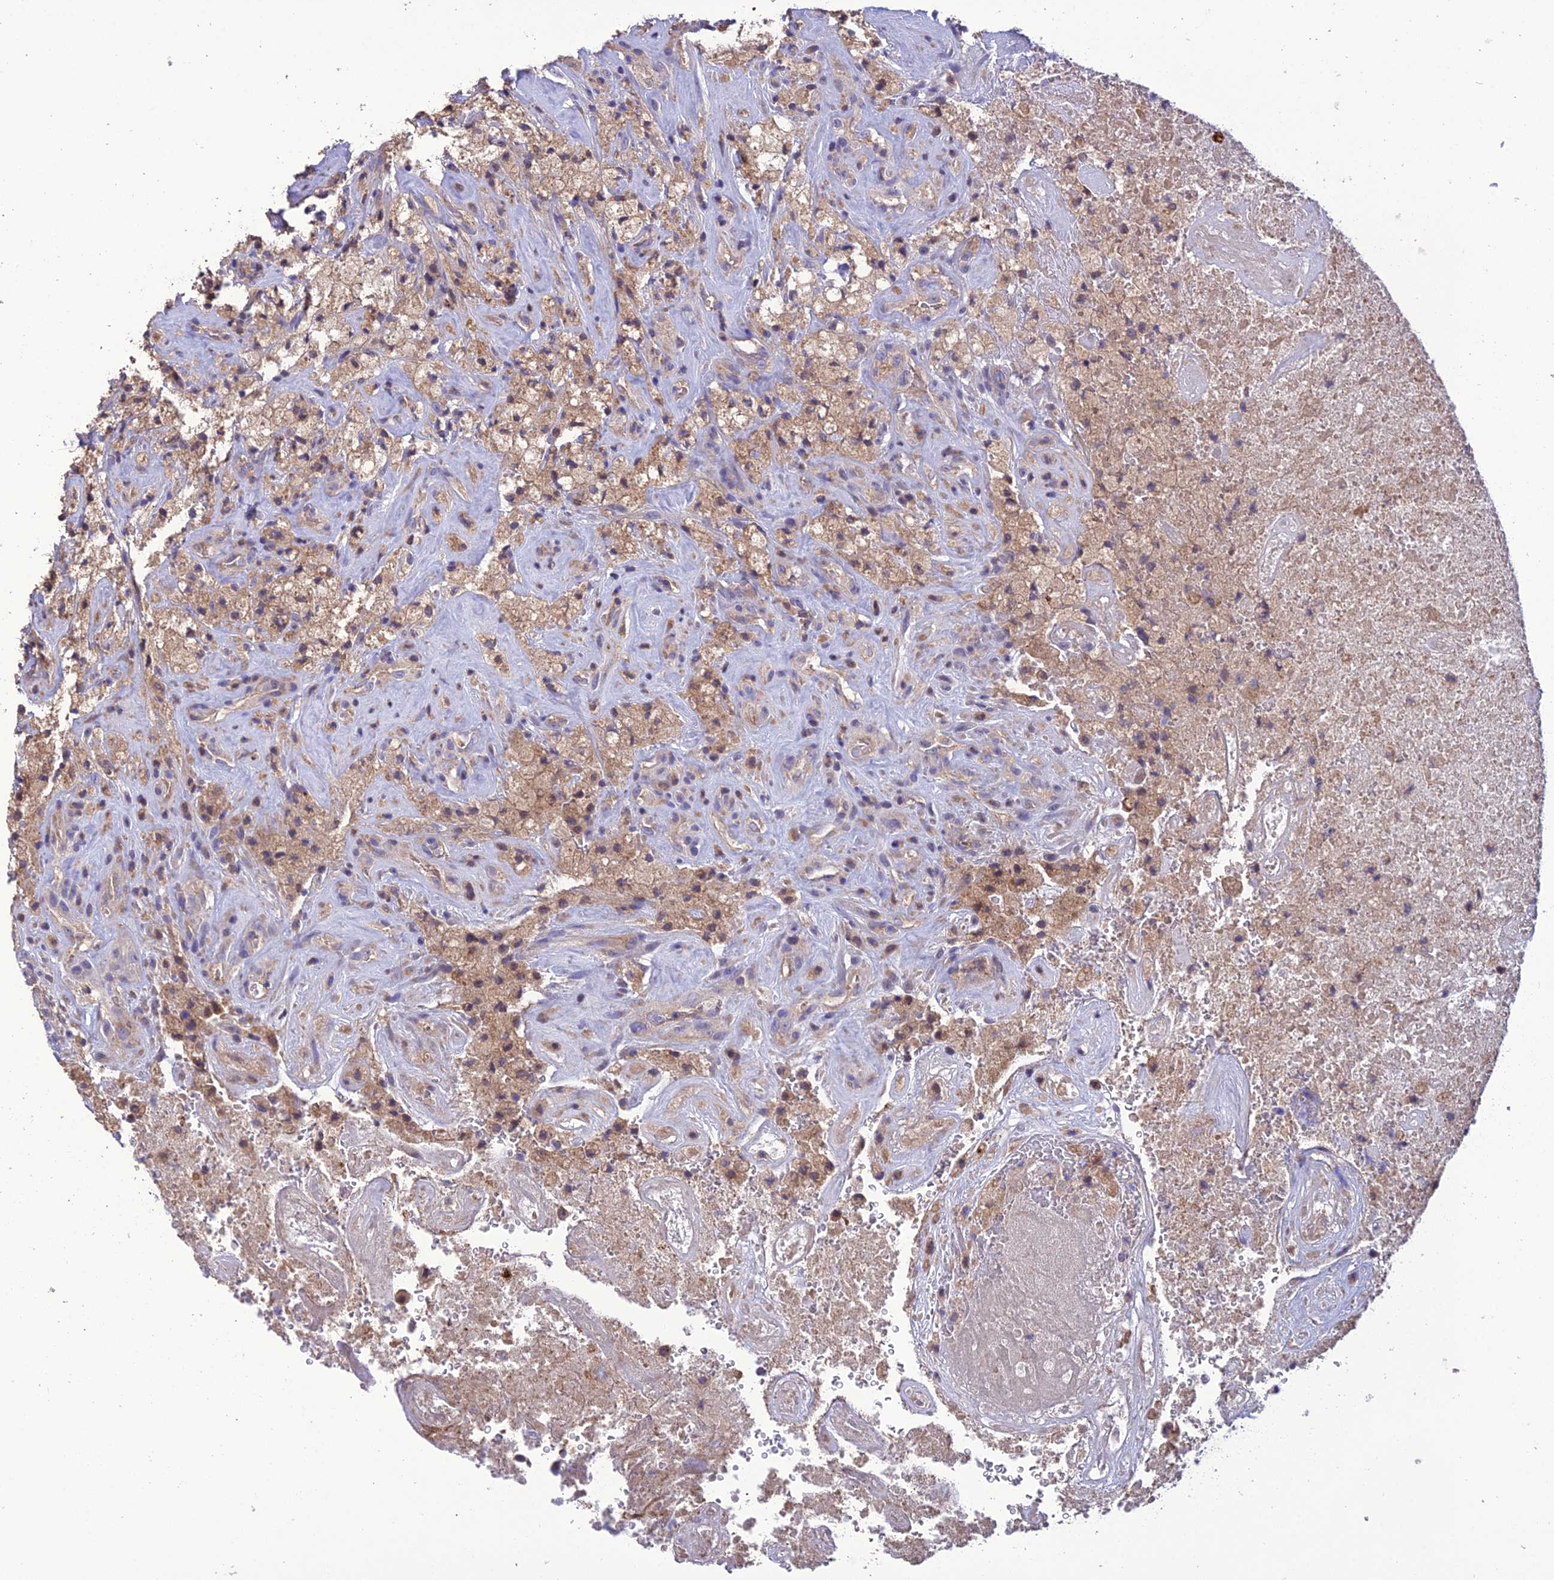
{"staining": {"intensity": "weak", "quantity": "<25%", "location": "cytoplasmic/membranous"}, "tissue": "glioma", "cell_type": "Tumor cells", "image_type": "cancer", "snomed": [{"axis": "morphology", "description": "Glioma, malignant, High grade"}, {"axis": "topography", "description": "Brain"}], "caption": "Immunohistochemical staining of human glioma shows no significant positivity in tumor cells.", "gene": "MIOS", "patient": {"sex": "male", "age": 69}}